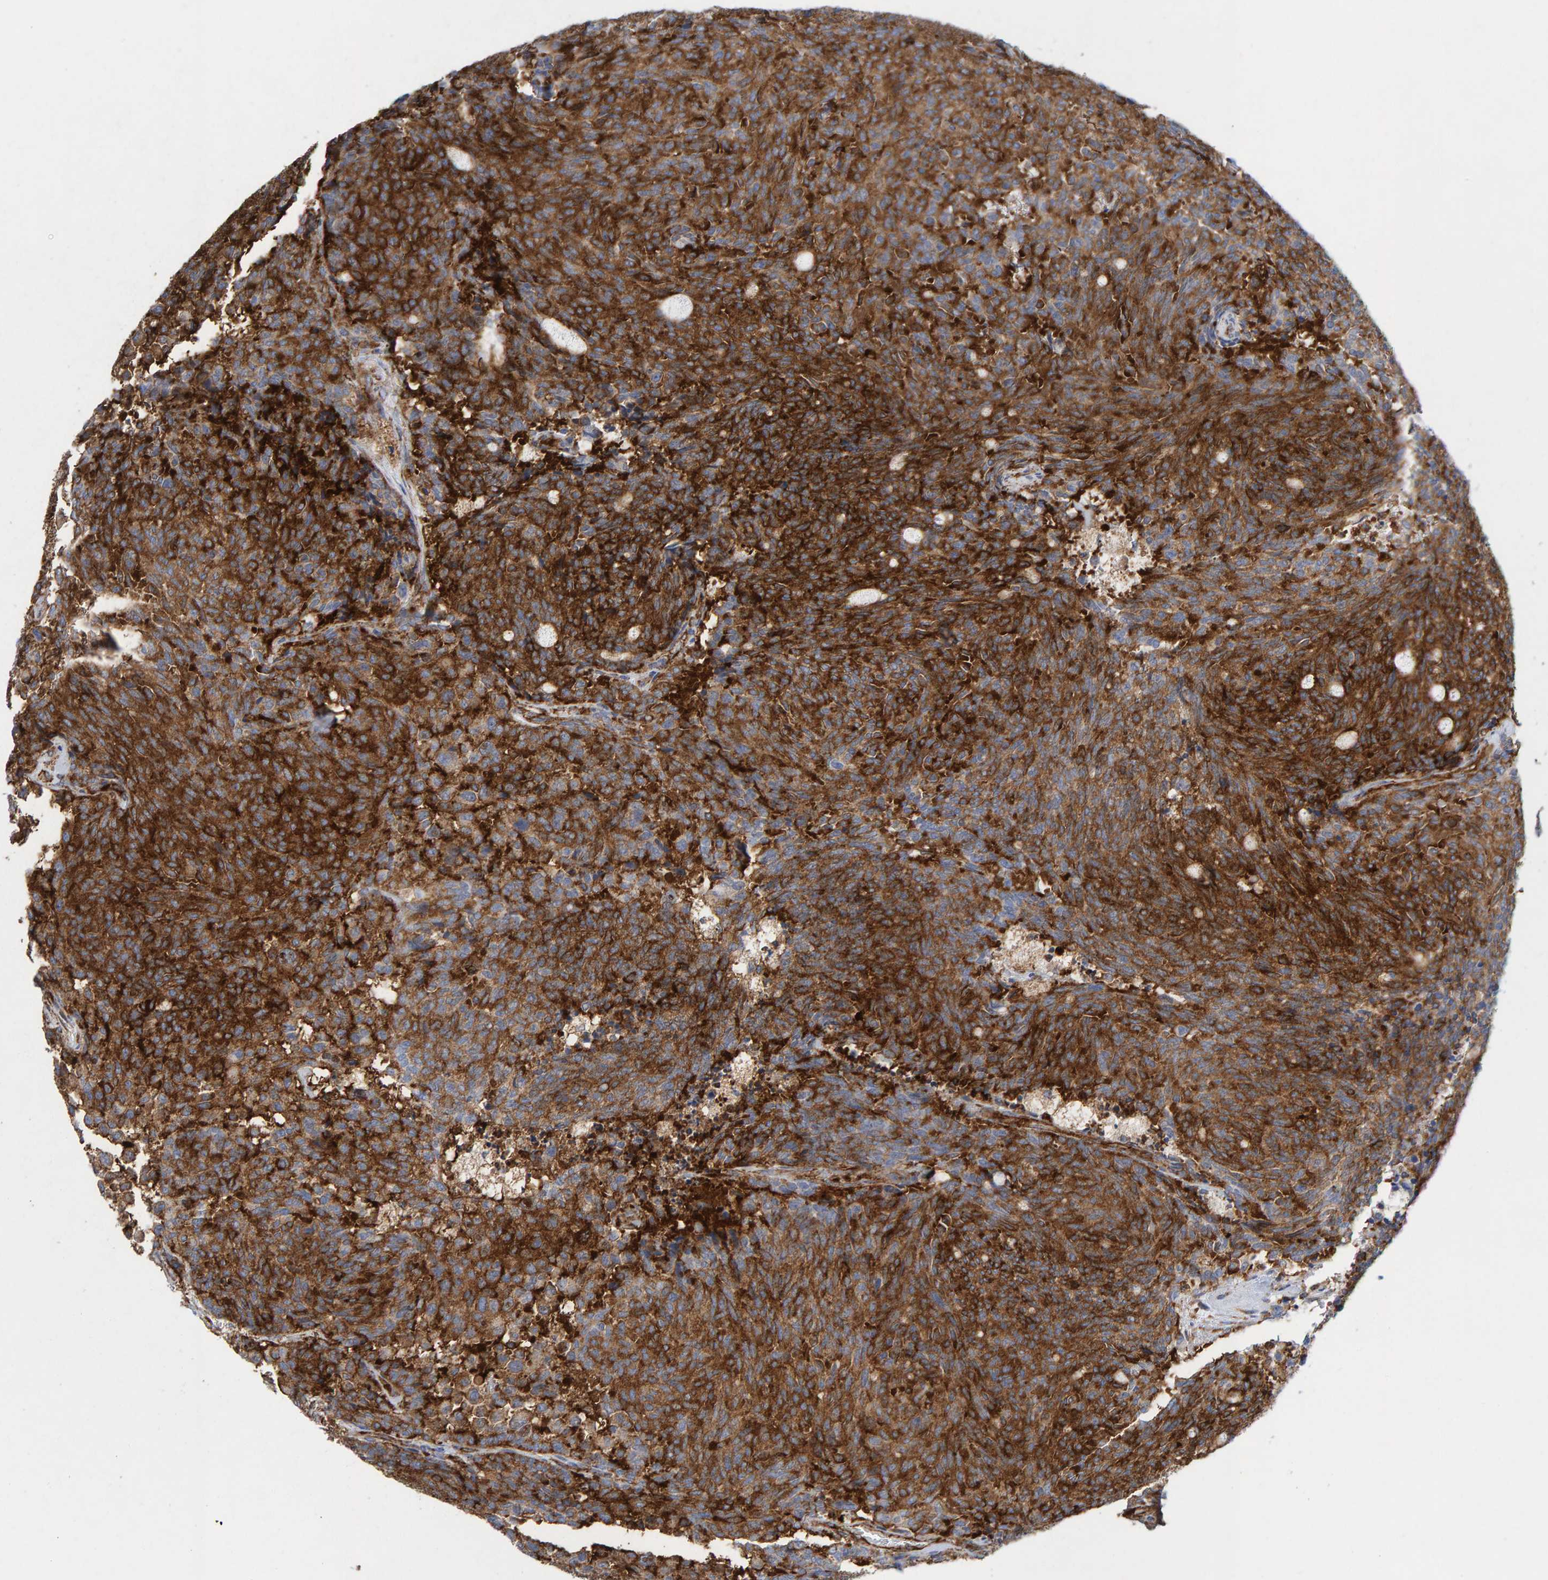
{"staining": {"intensity": "strong", "quantity": ">75%", "location": "cytoplasmic/membranous"}, "tissue": "carcinoid", "cell_type": "Tumor cells", "image_type": "cancer", "snomed": [{"axis": "morphology", "description": "Carcinoid, malignant, NOS"}, {"axis": "topography", "description": "Pancreas"}], "caption": "Brown immunohistochemical staining in carcinoid (malignant) exhibits strong cytoplasmic/membranous expression in about >75% of tumor cells.", "gene": "MVP", "patient": {"sex": "female", "age": 54}}